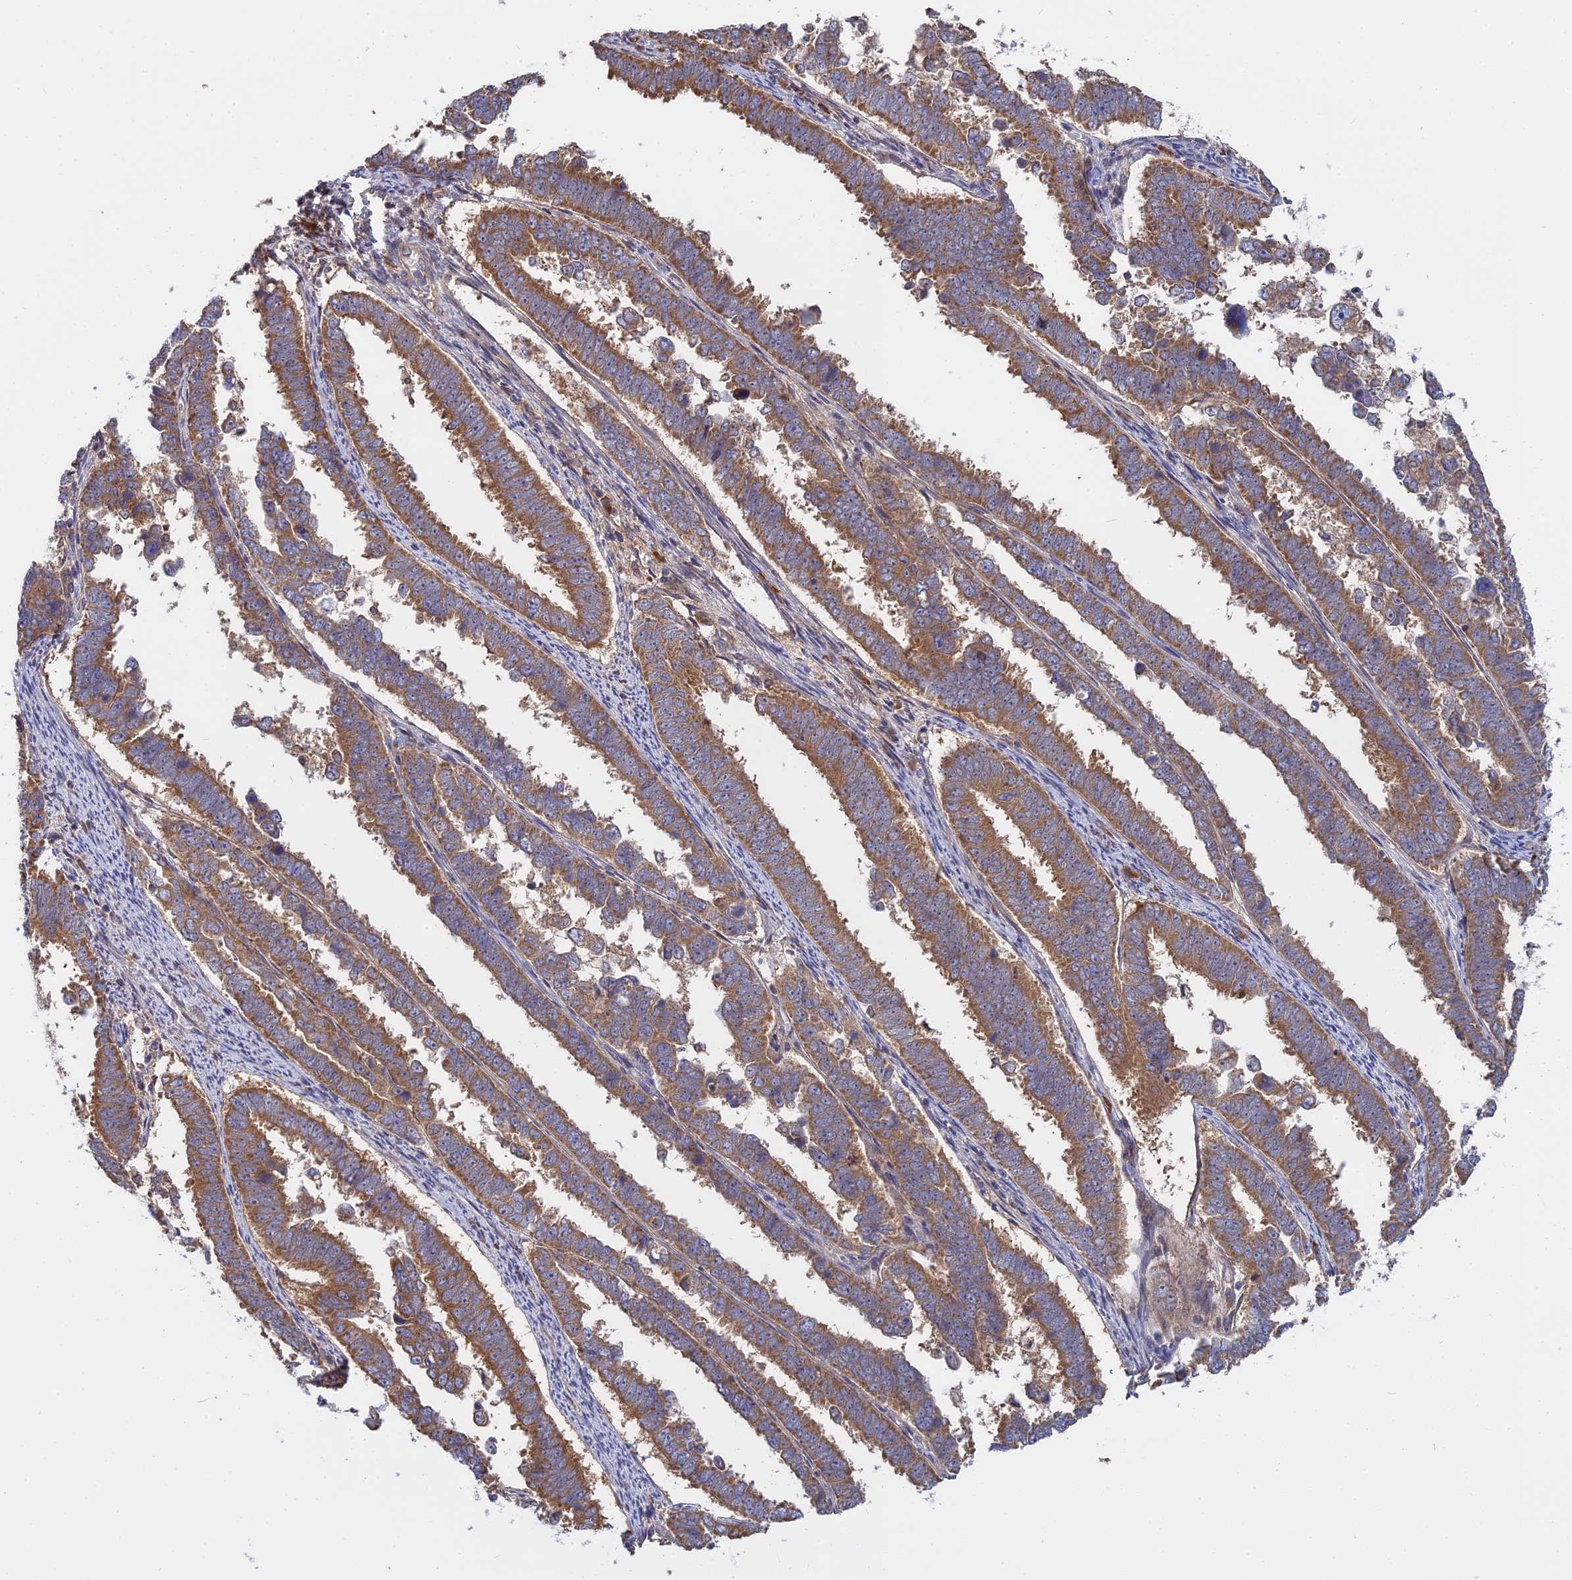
{"staining": {"intensity": "moderate", "quantity": ">75%", "location": "cytoplasmic/membranous"}, "tissue": "endometrial cancer", "cell_type": "Tumor cells", "image_type": "cancer", "snomed": [{"axis": "morphology", "description": "Adenocarcinoma, NOS"}, {"axis": "topography", "description": "Endometrium"}], "caption": "Immunohistochemical staining of human endometrial adenocarcinoma shows medium levels of moderate cytoplasmic/membranous protein expression in about >75% of tumor cells.", "gene": "IL21R", "patient": {"sex": "female", "age": 75}}